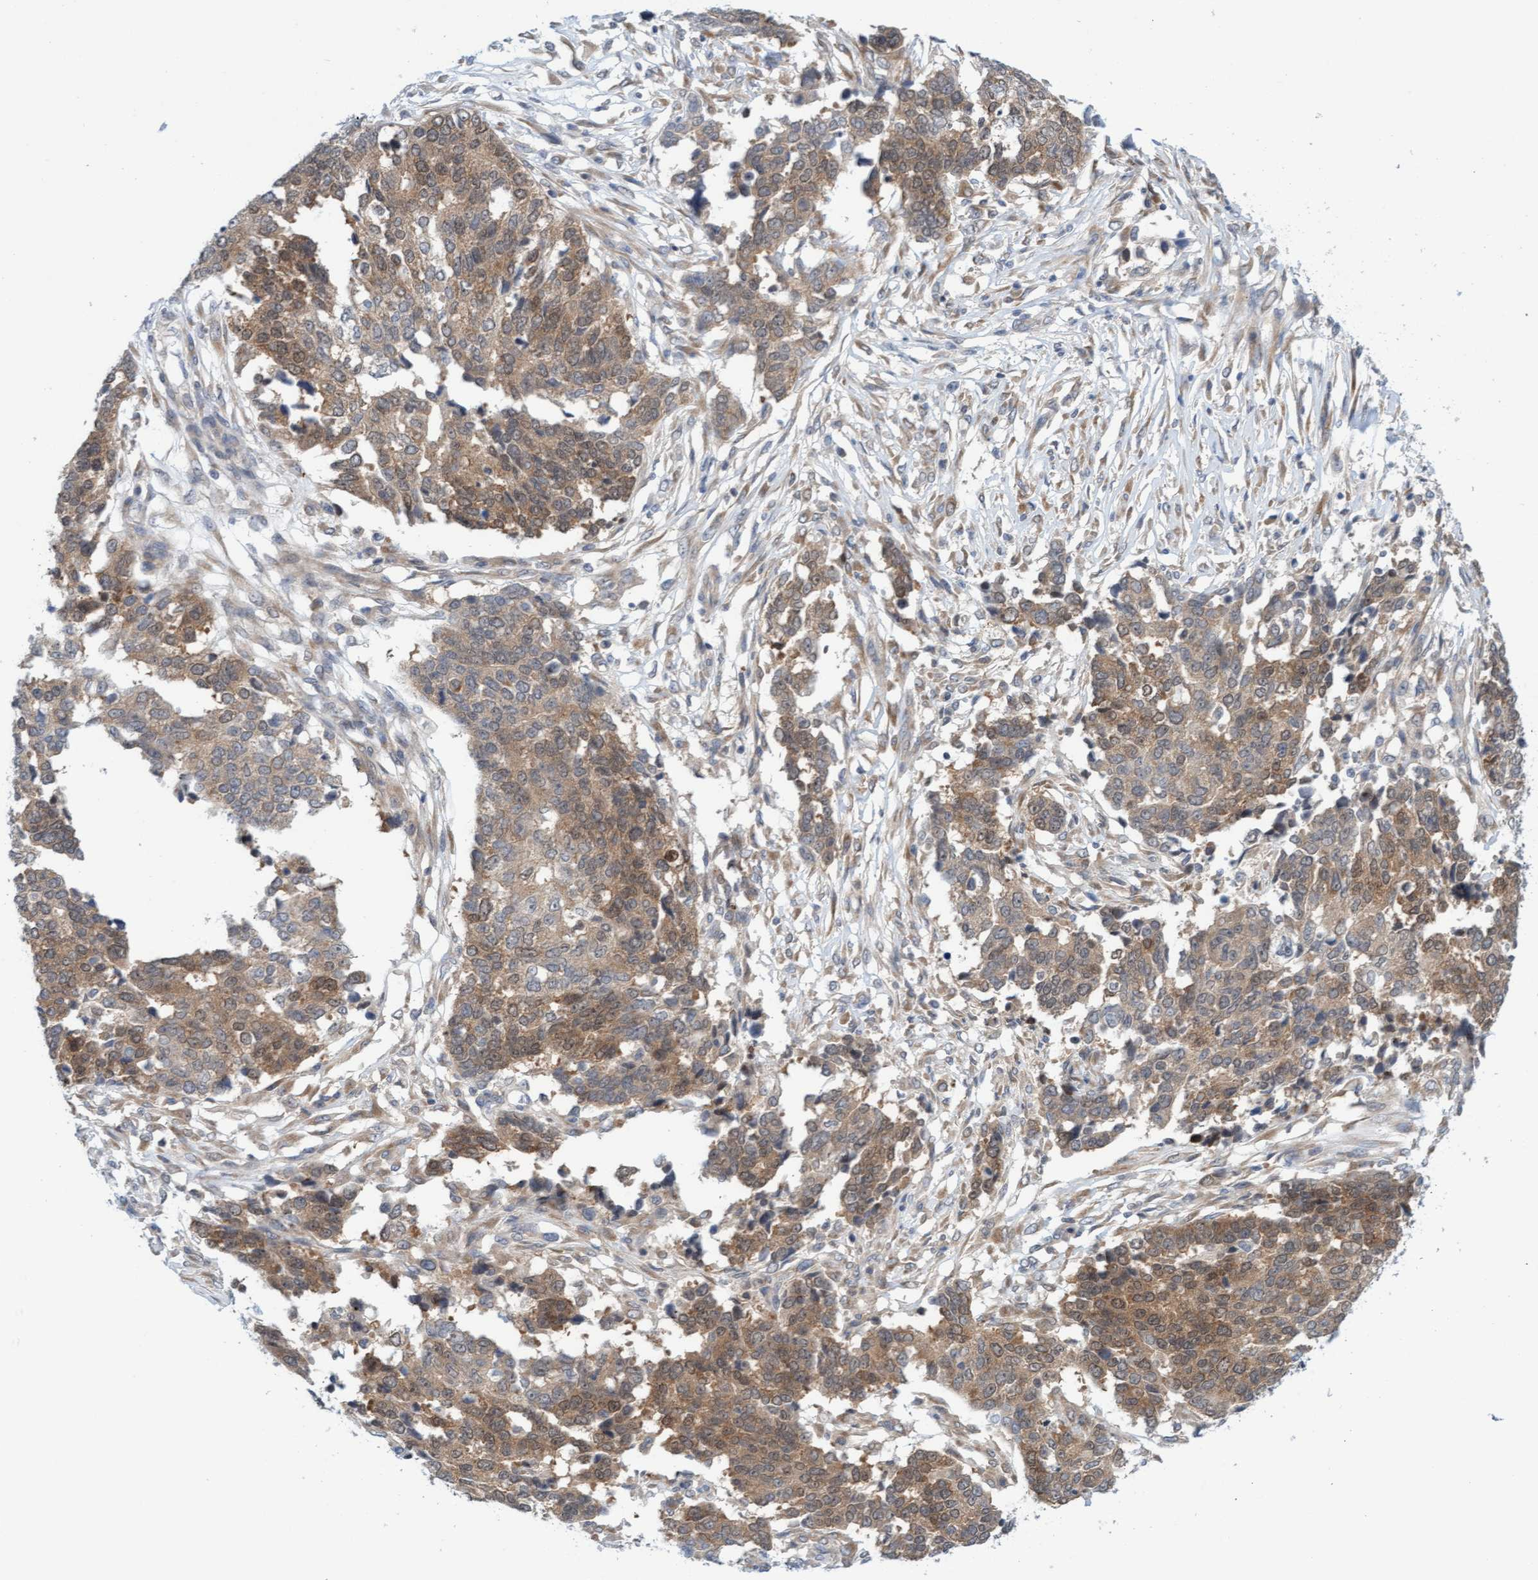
{"staining": {"intensity": "moderate", "quantity": ">75%", "location": "cytoplasmic/membranous"}, "tissue": "ovarian cancer", "cell_type": "Tumor cells", "image_type": "cancer", "snomed": [{"axis": "morphology", "description": "Cystadenocarcinoma, serous, NOS"}, {"axis": "topography", "description": "Ovary"}], "caption": "Moderate cytoplasmic/membranous positivity is appreciated in about >75% of tumor cells in ovarian cancer (serous cystadenocarcinoma). The protein is shown in brown color, while the nuclei are stained blue.", "gene": "AMZ2", "patient": {"sex": "female", "age": 44}}